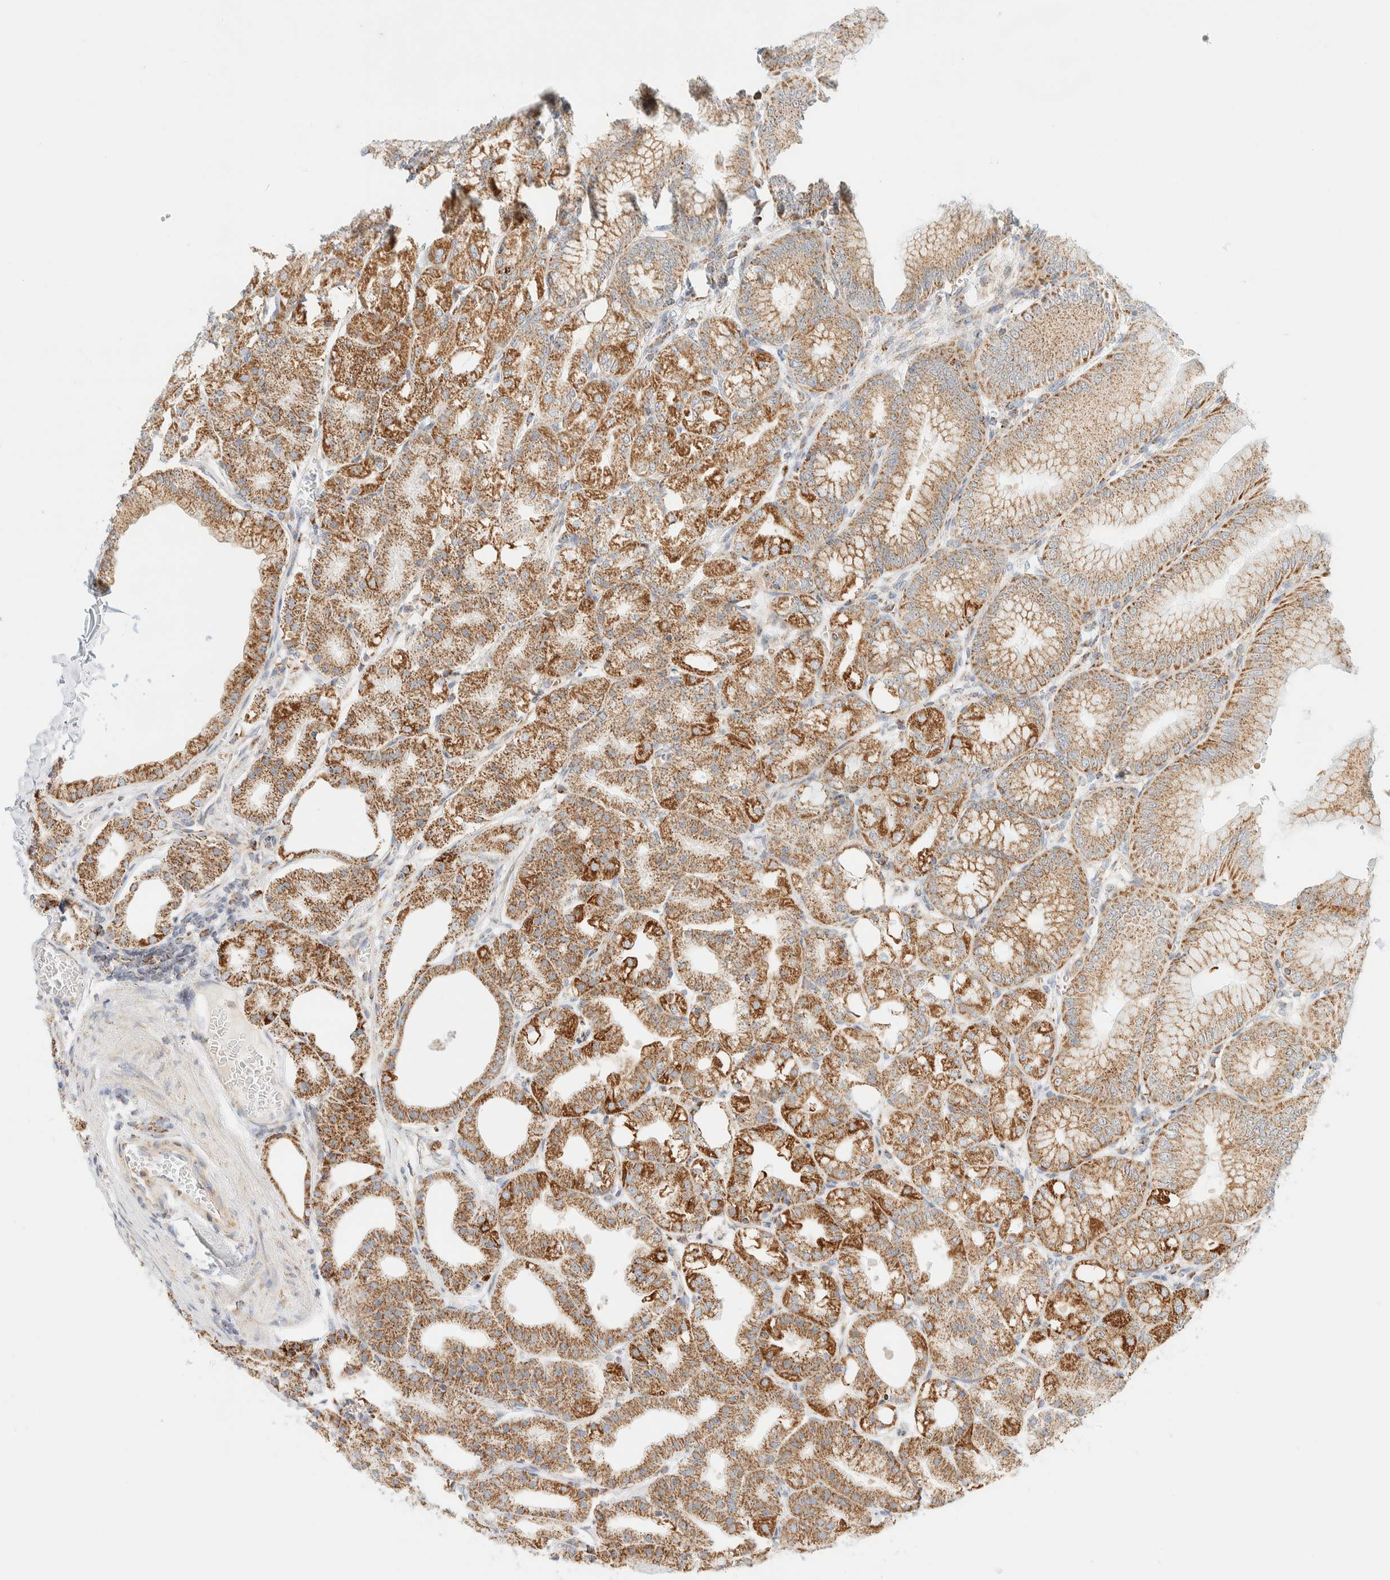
{"staining": {"intensity": "moderate", "quantity": ">75%", "location": "cytoplasmic/membranous"}, "tissue": "stomach", "cell_type": "Glandular cells", "image_type": "normal", "snomed": [{"axis": "morphology", "description": "Normal tissue, NOS"}, {"axis": "topography", "description": "Stomach, lower"}], "caption": "The histopathology image reveals staining of unremarkable stomach, revealing moderate cytoplasmic/membranous protein positivity (brown color) within glandular cells. (IHC, brightfield microscopy, high magnification).", "gene": "PPM1K", "patient": {"sex": "male", "age": 71}}